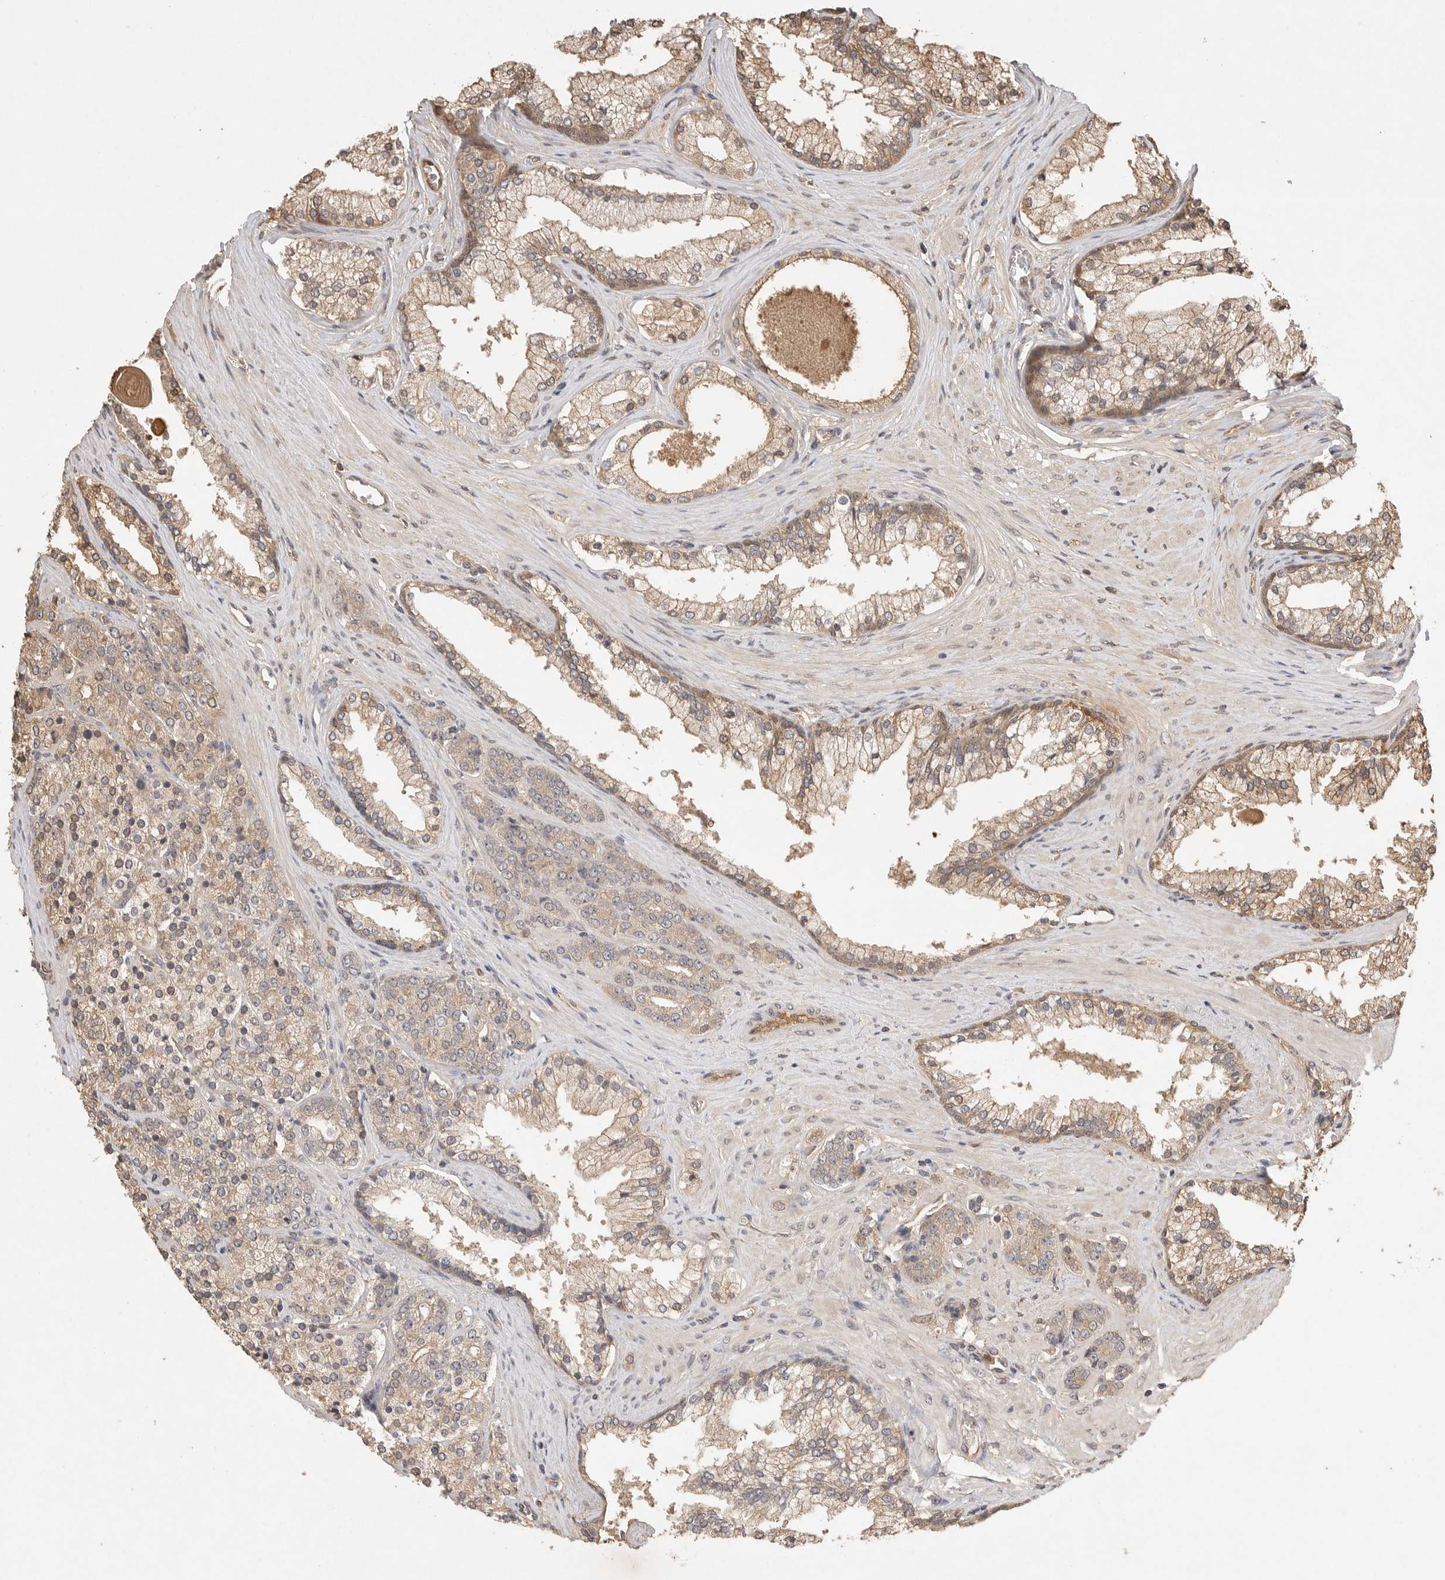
{"staining": {"intensity": "weak", "quantity": ">75%", "location": "cytoplasmic/membranous"}, "tissue": "prostate cancer", "cell_type": "Tumor cells", "image_type": "cancer", "snomed": [{"axis": "morphology", "description": "Adenocarcinoma, High grade"}, {"axis": "topography", "description": "Prostate"}], "caption": "Prostate high-grade adenocarcinoma stained for a protein (brown) reveals weak cytoplasmic/membranous positive expression in approximately >75% of tumor cells.", "gene": "PRMT3", "patient": {"sex": "male", "age": 71}}